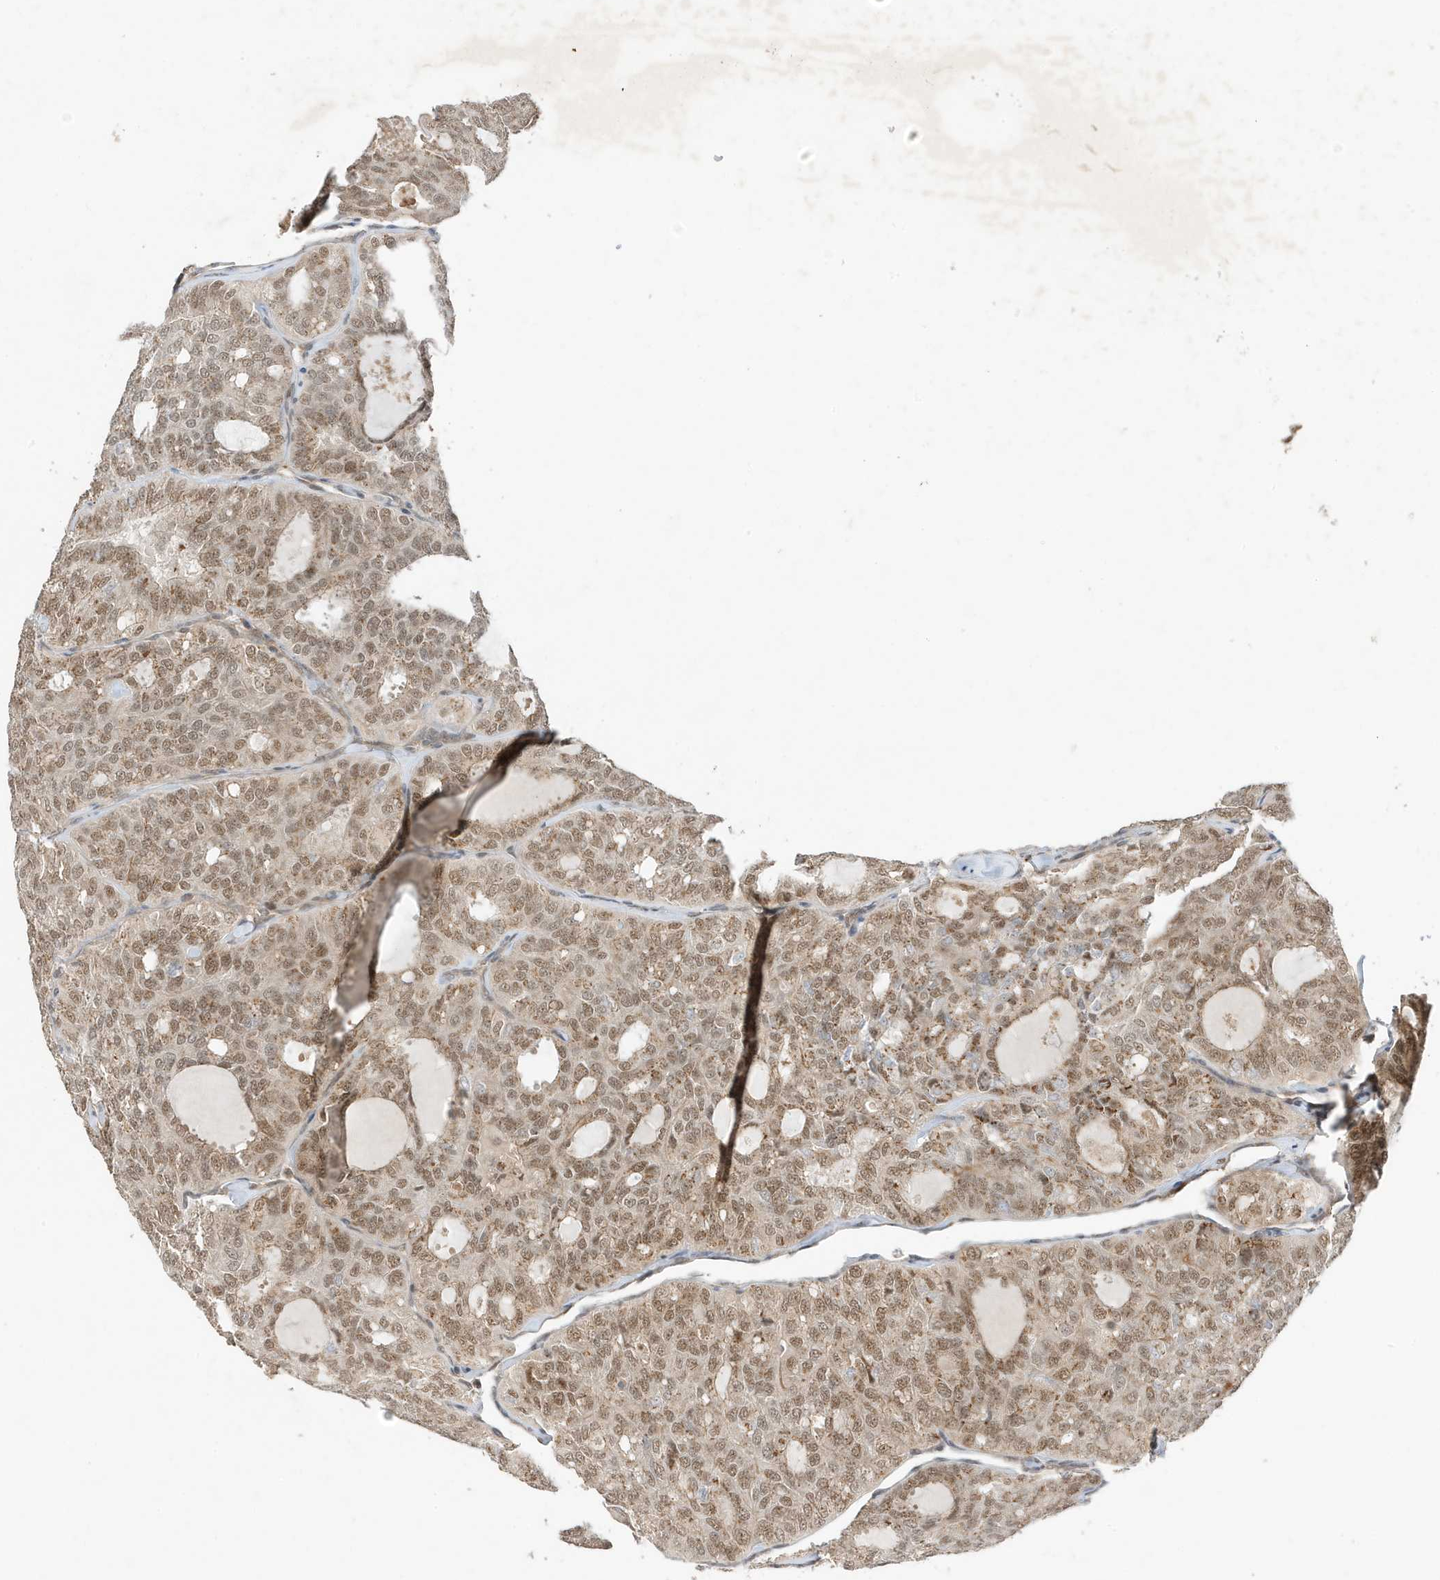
{"staining": {"intensity": "weak", "quantity": ">75%", "location": "nuclear"}, "tissue": "thyroid cancer", "cell_type": "Tumor cells", "image_type": "cancer", "snomed": [{"axis": "morphology", "description": "Follicular adenoma carcinoma, NOS"}, {"axis": "topography", "description": "Thyroid gland"}], "caption": "Human follicular adenoma carcinoma (thyroid) stained with a brown dye displays weak nuclear positive staining in about >75% of tumor cells.", "gene": "MAST3", "patient": {"sex": "male", "age": 75}}